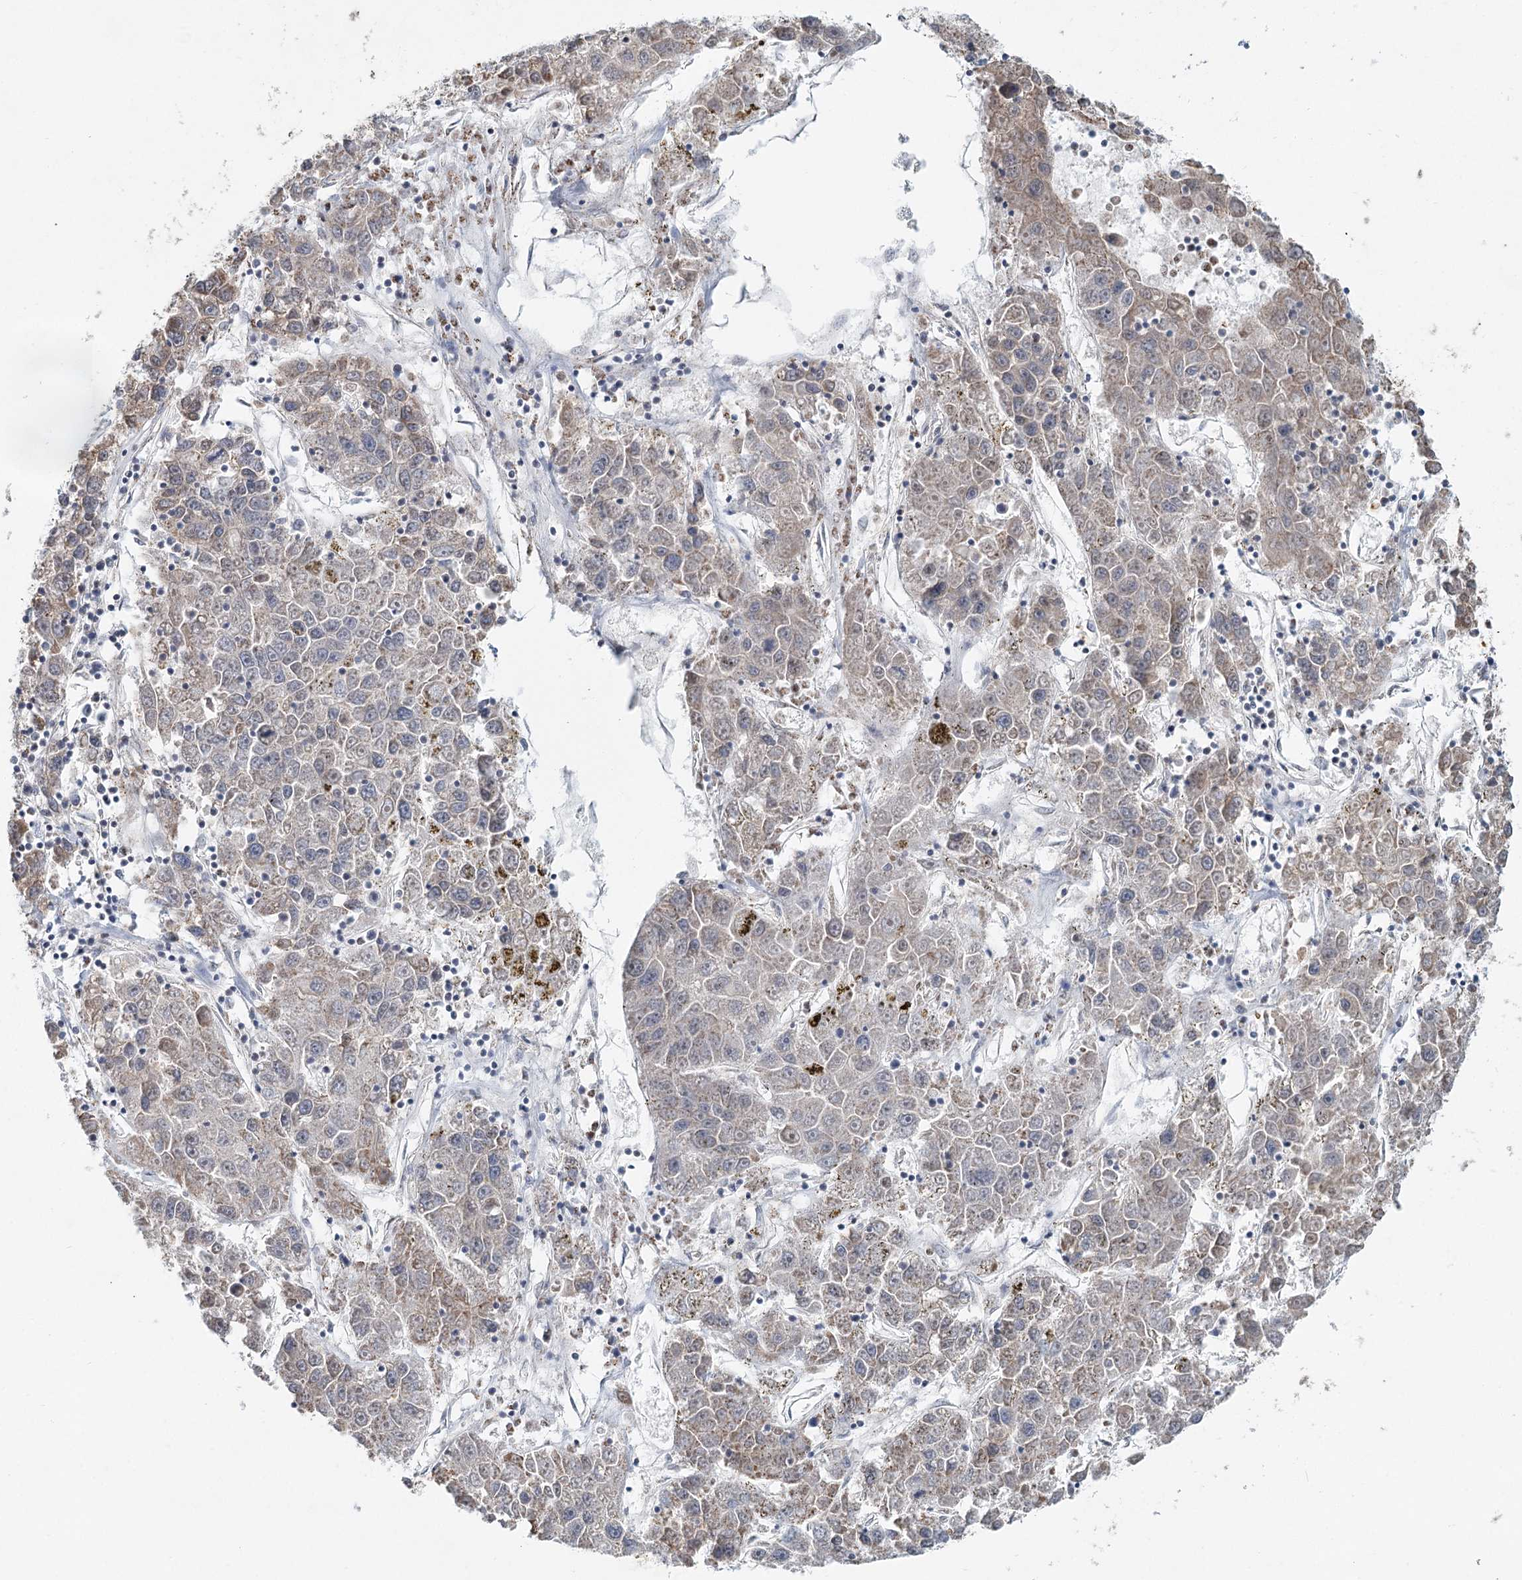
{"staining": {"intensity": "weak", "quantity": "<25%", "location": "cytoplasmic/membranous"}, "tissue": "liver cancer", "cell_type": "Tumor cells", "image_type": "cancer", "snomed": [{"axis": "morphology", "description": "Carcinoma, Hepatocellular, NOS"}, {"axis": "topography", "description": "Liver"}], "caption": "This is a image of immunohistochemistry (IHC) staining of liver cancer (hepatocellular carcinoma), which shows no positivity in tumor cells.", "gene": "GPALPP1", "patient": {"sex": "male", "age": 49}}